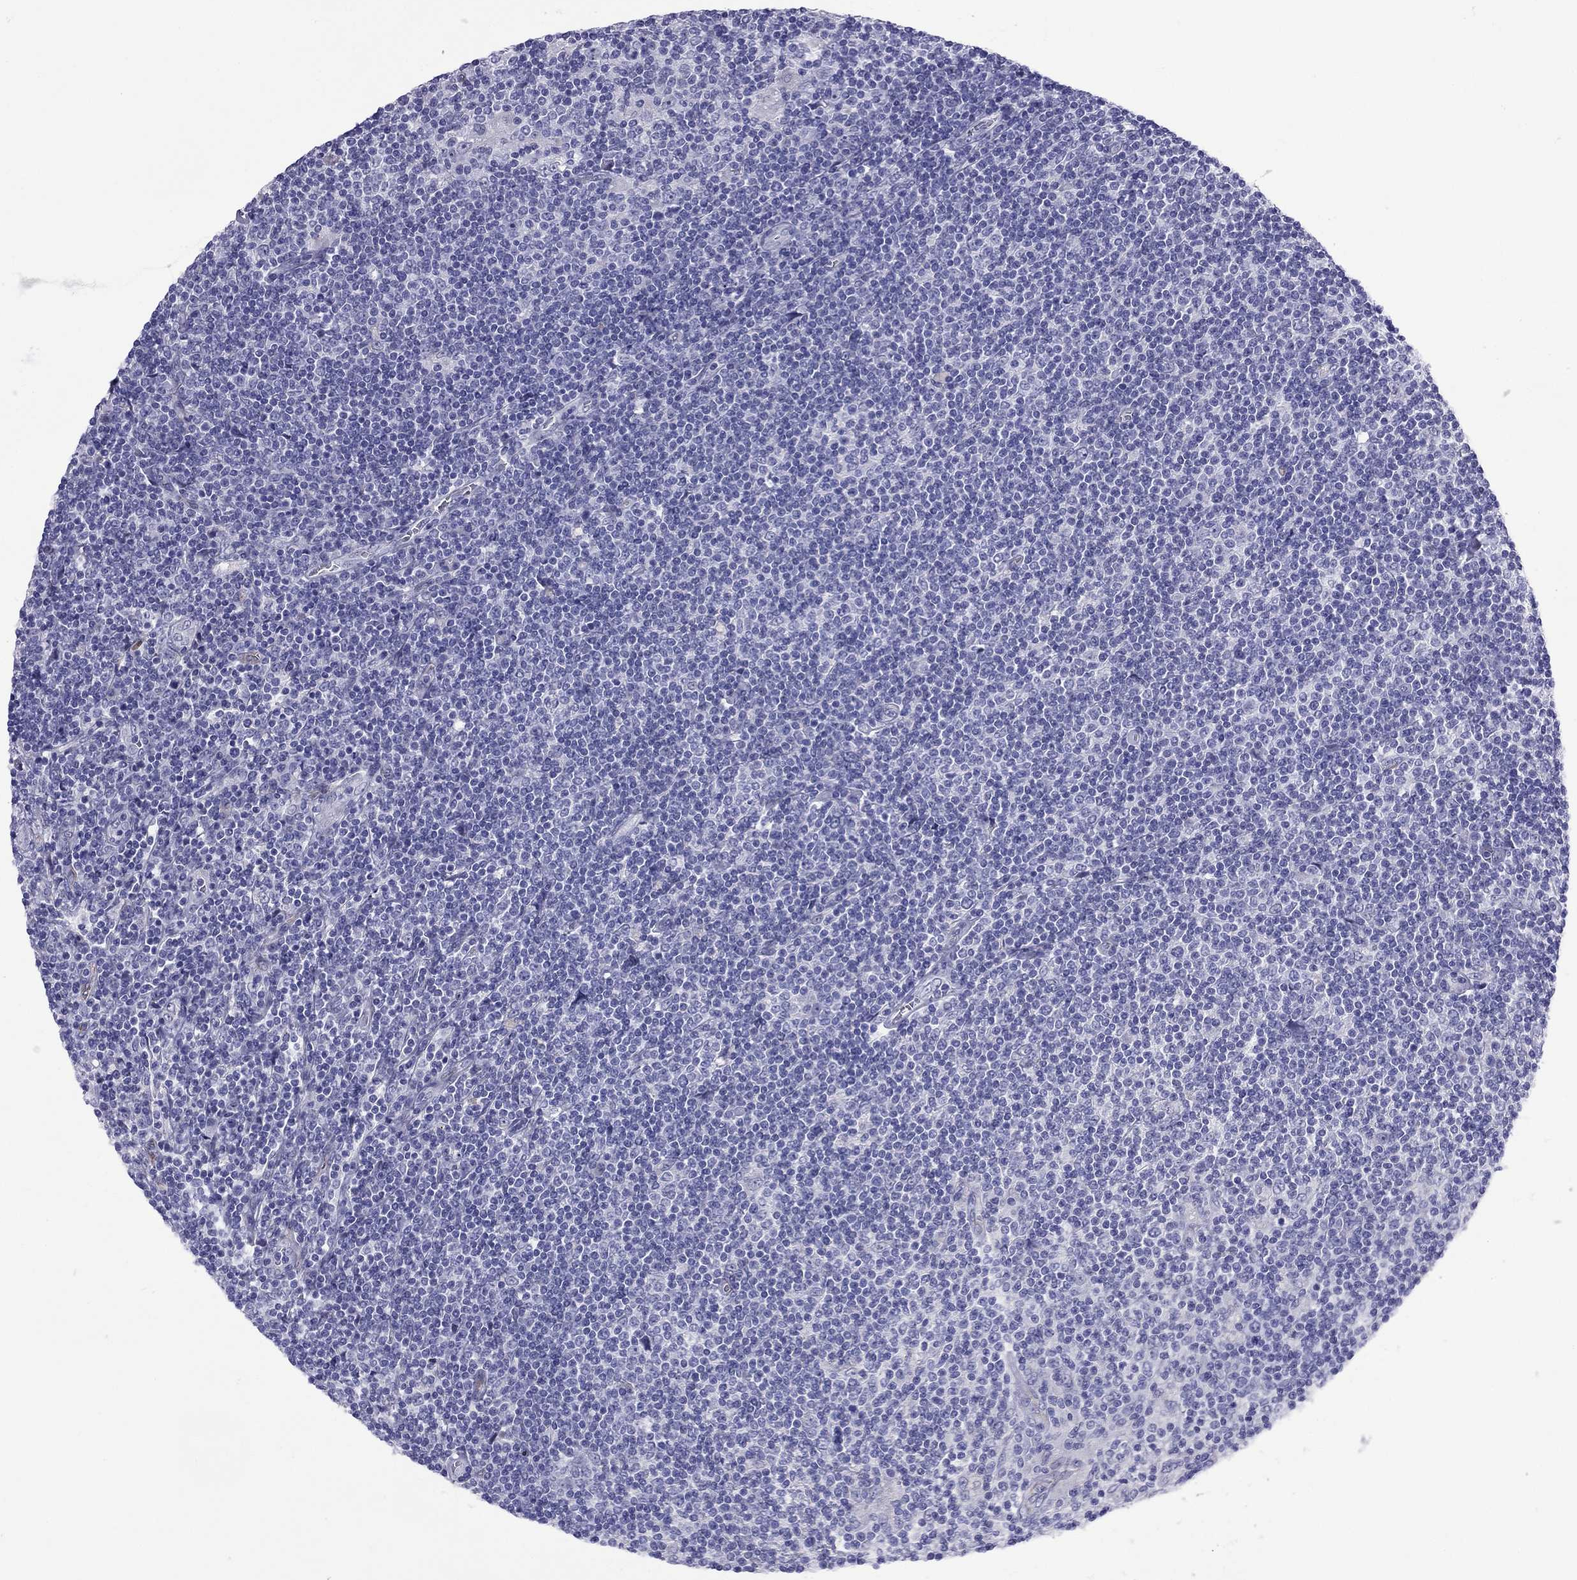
{"staining": {"intensity": "negative", "quantity": "none", "location": "none"}, "tissue": "lymphoma", "cell_type": "Tumor cells", "image_type": "cancer", "snomed": [{"axis": "morphology", "description": "Hodgkin's disease, NOS"}, {"axis": "topography", "description": "Lymph node"}], "caption": "Immunohistochemical staining of human lymphoma demonstrates no significant expression in tumor cells.", "gene": "CMYA5", "patient": {"sex": "male", "age": 40}}